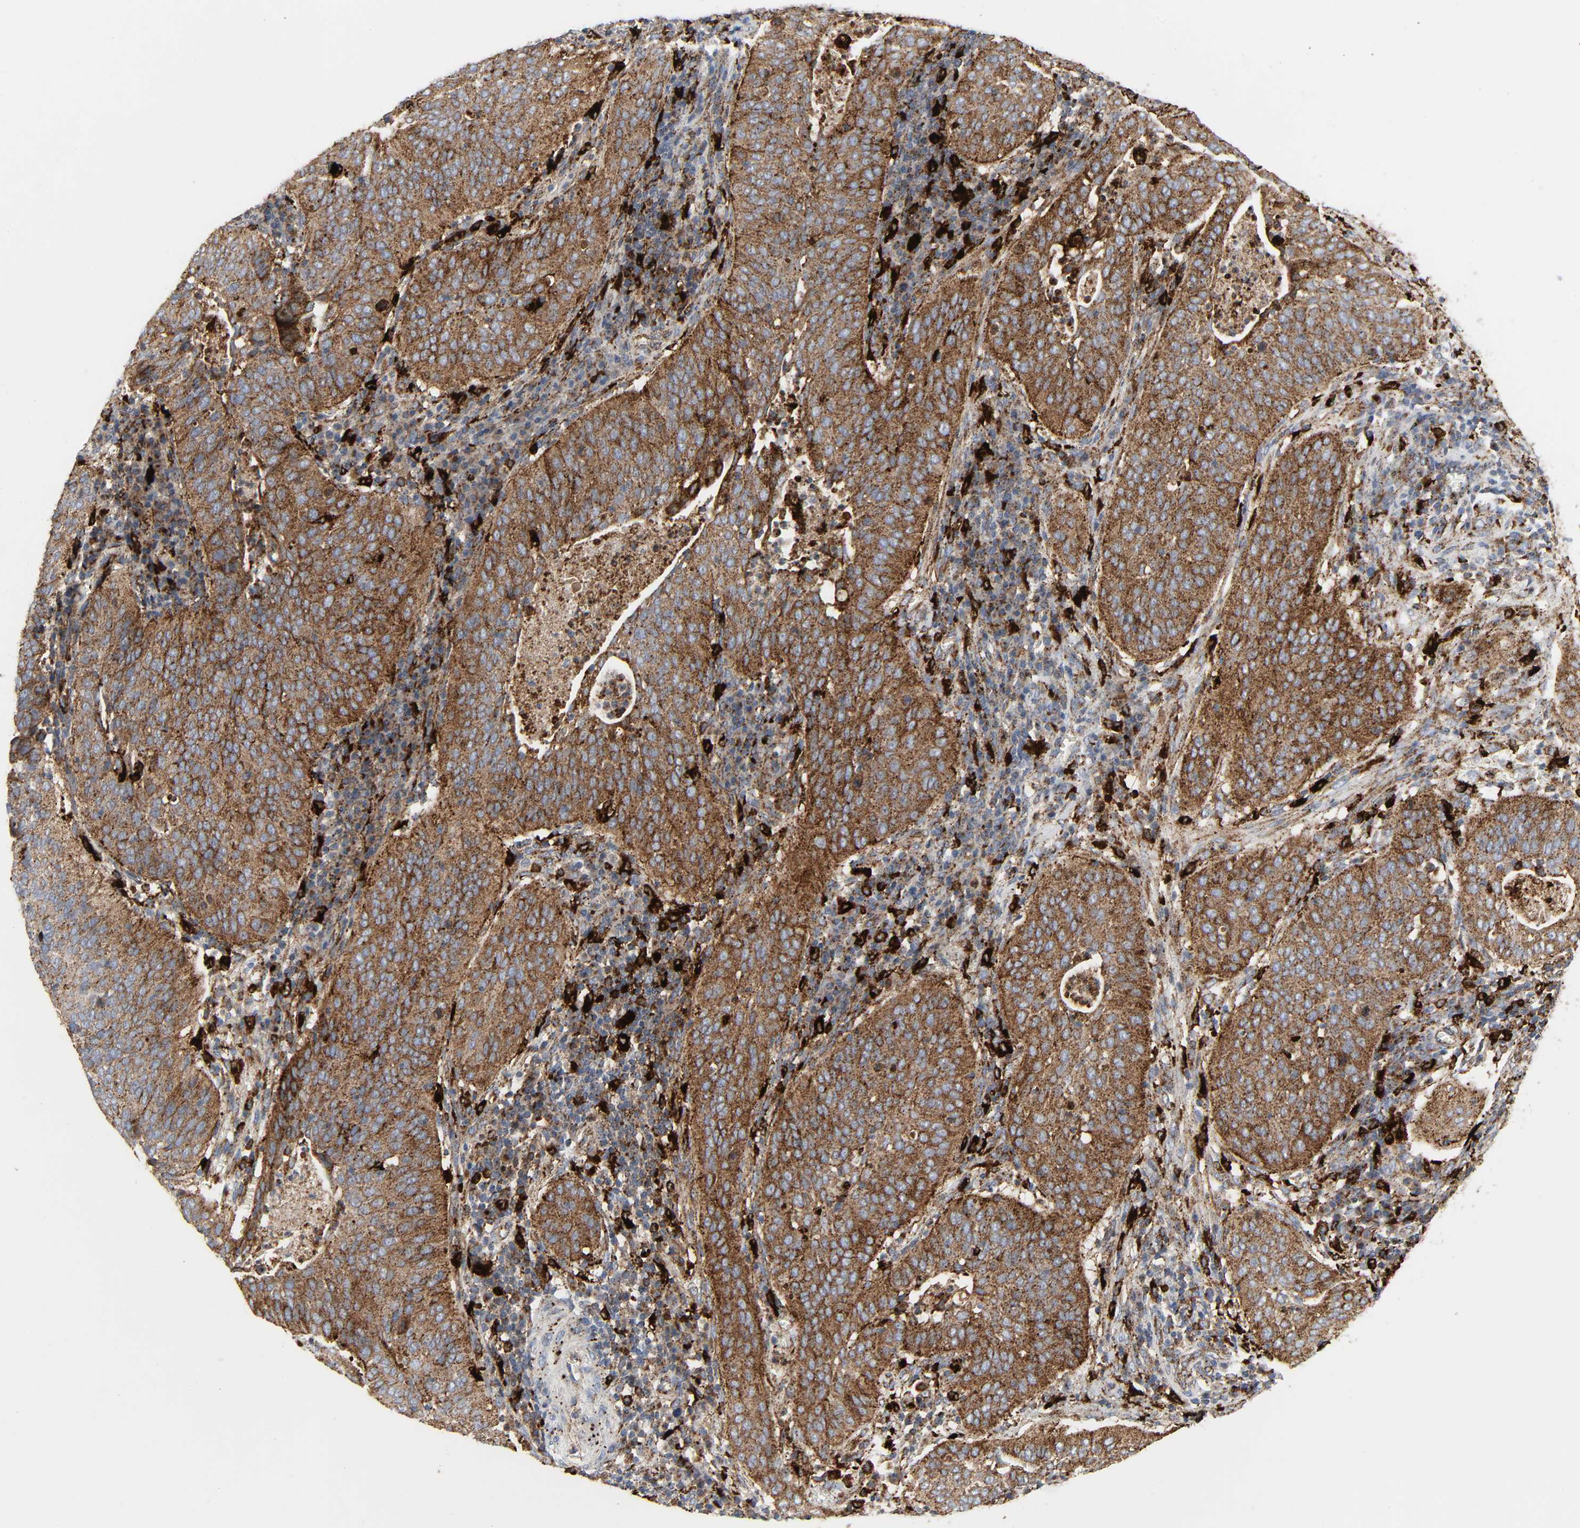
{"staining": {"intensity": "moderate", "quantity": ">75%", "location": "cytoplasmic/membranous"}, "tissue": "cervical cancer", "cell_type": "Tumor cells", "image_type": "cancer", "snomed": [{"axis": "morphology", "description": "Squamous cell carcinoma, NOS"}, {"axis": "topography", "description": "Cervix"}], "caption": "Moderate cytoplasmic/membranous protein staining is seen in approximately >75% of tumor cells in cervical cancer (squamous cell carcinoma). (DAB (3,3'-diaminobenzidine) IHC with brightfield microscopy, high magnification).", "gene": "PSAP", "patient": {"sex": "female", "age": 39}}